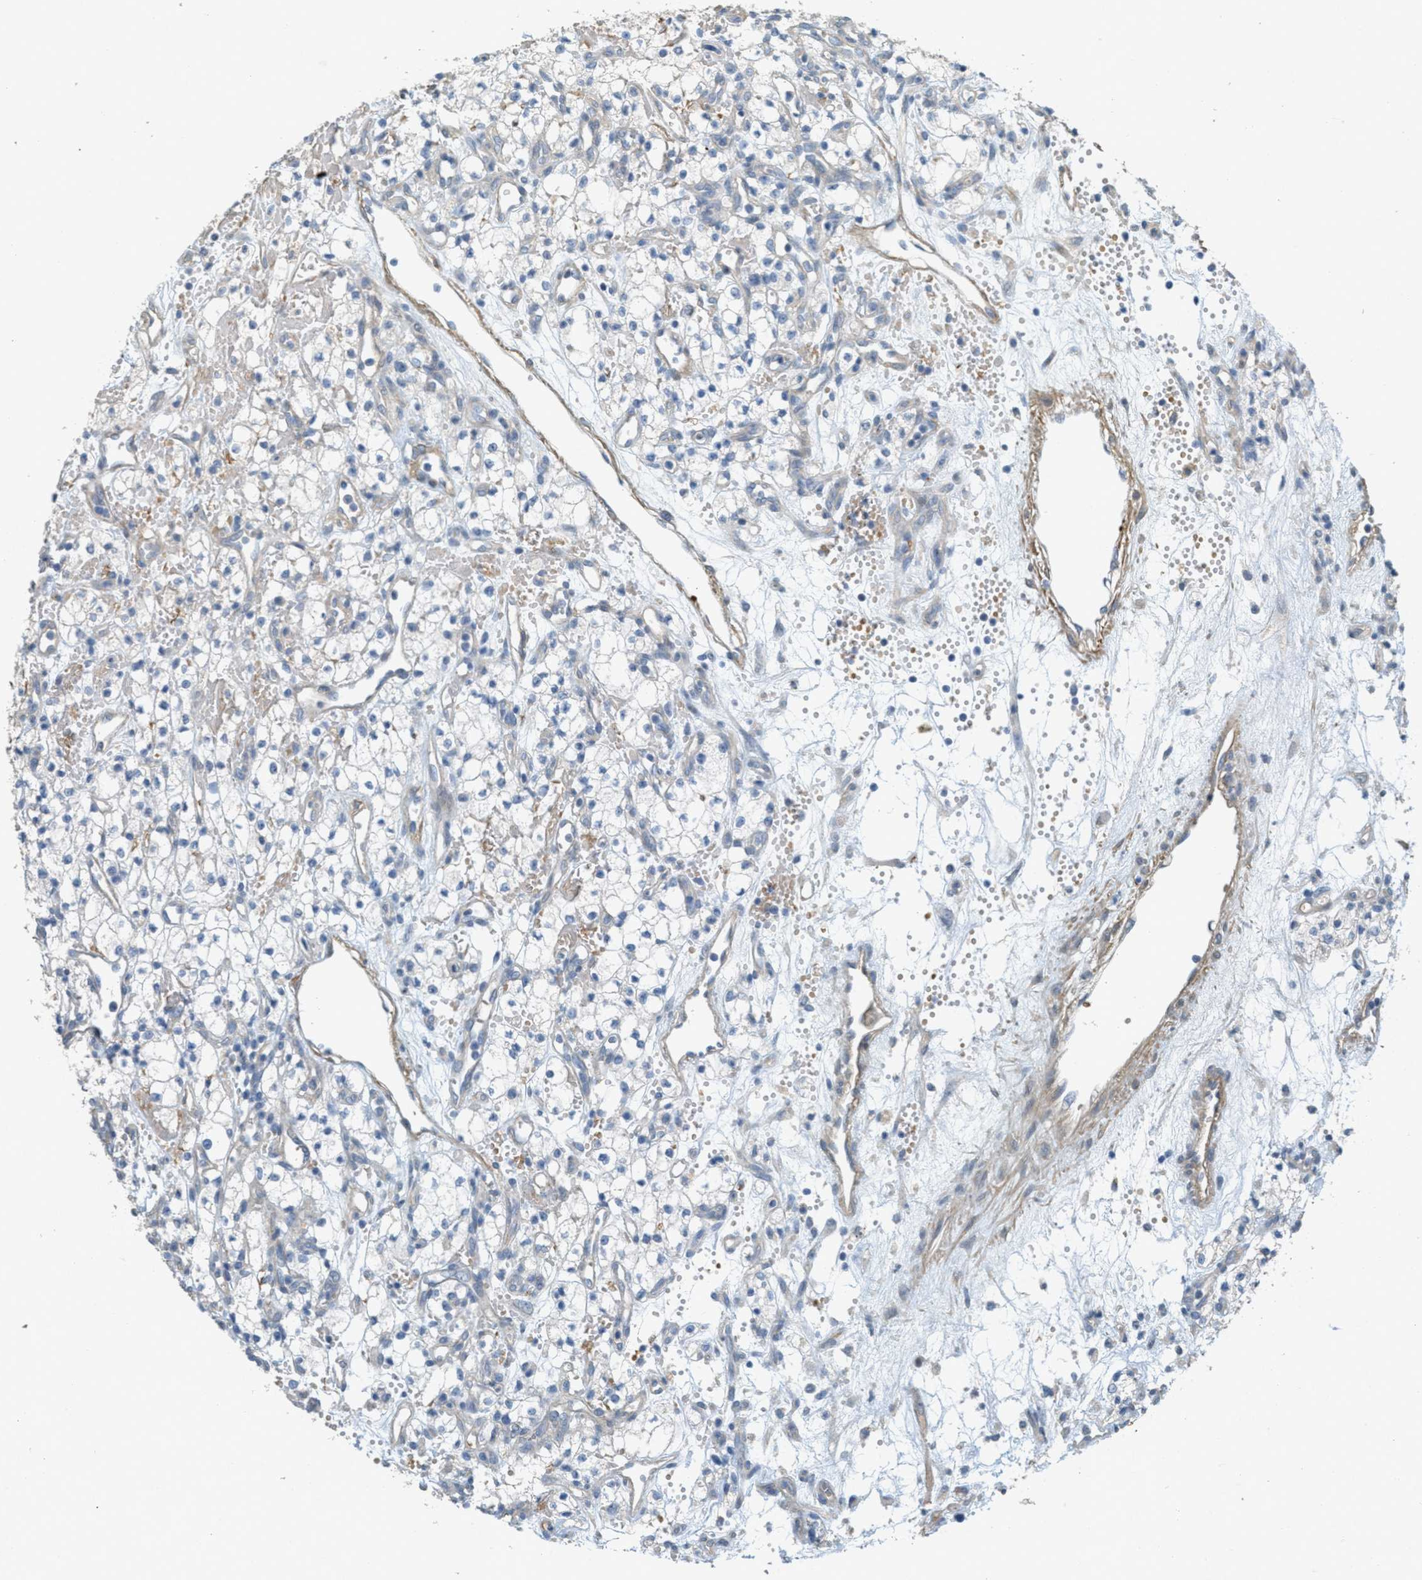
{"staining": {"intensity": "negative", "quantity": "none", "location": "none"}, "tissue": "renal cancer", "cell_type": "Tumor cells", "image_type": "cancer", "snomed": [{"axis": "morphology", "description": "Adenocarcinoma, NOS"}, {"axis": "topography", "description": "Kidney"}], "caption": "Protein analysis of renal cancer exhibits no significant expression in tumor cells.", "gene": "MRS2", "patient": {"sex": "male", "age": 59}}